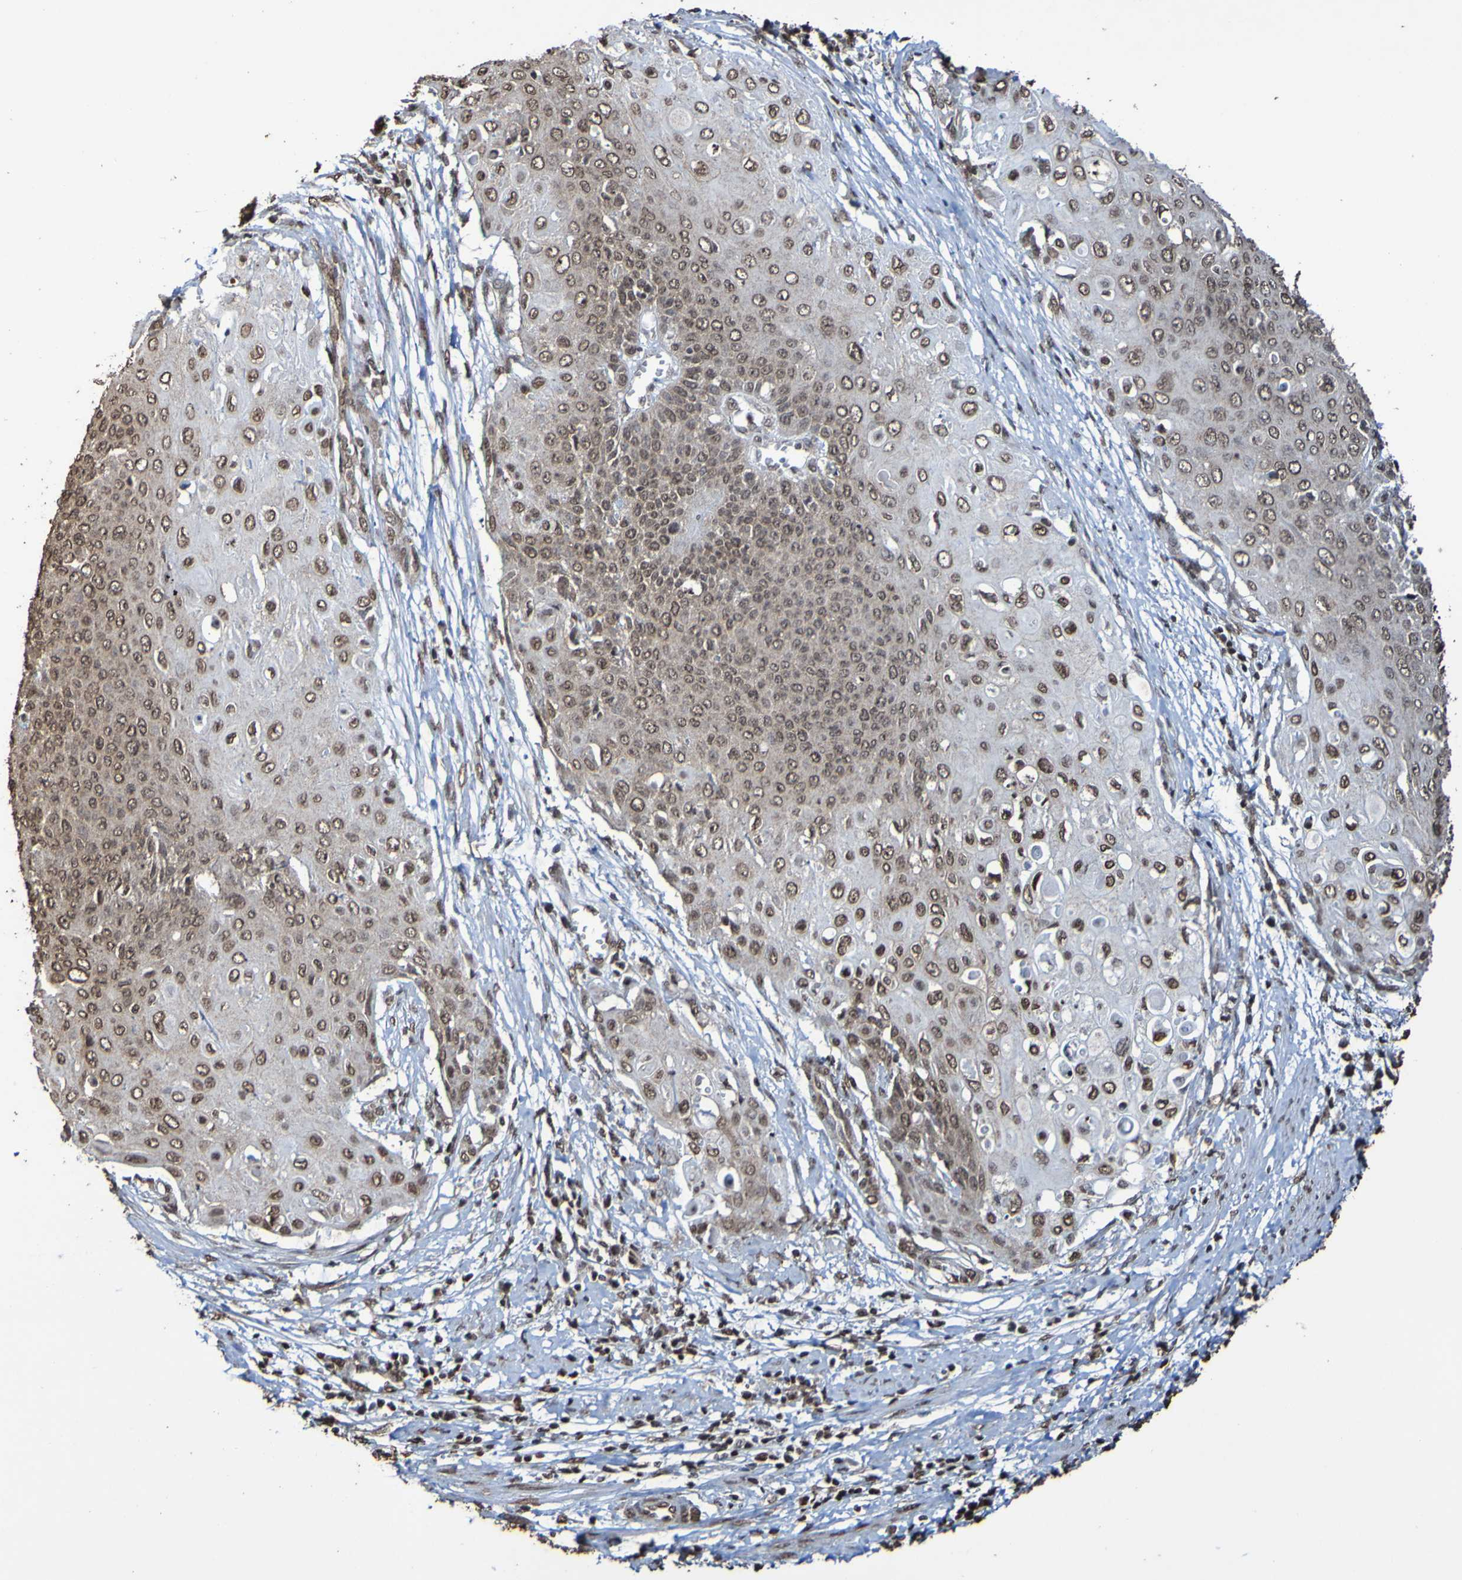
{"staining": {"intensity": "moderate", "quantity": ">75%", "location": "nuclear"}, "tissue": "cervical cancer", "cell_type": "Tumor cells", "image_type": "cancer", "snomed": [{"axis": "morphology", "description": "Squamous cell carcinoma, NOS"}, {"axis": "topography", "description": "Cervix"}], "caption": "An IHC image of tumor tissue is shown. Protein staining in brown highlights moderate nuclear positivity in cervical cancer within tumor cells. The staining is performed using DAB (3,3'-diaminobenzidine) brown chromogen to label protein expression. The nuclei are counter-stained blue using hematoxylin.", "gene": "GFI1", "patient": {"sex": "female", "age": 39}}